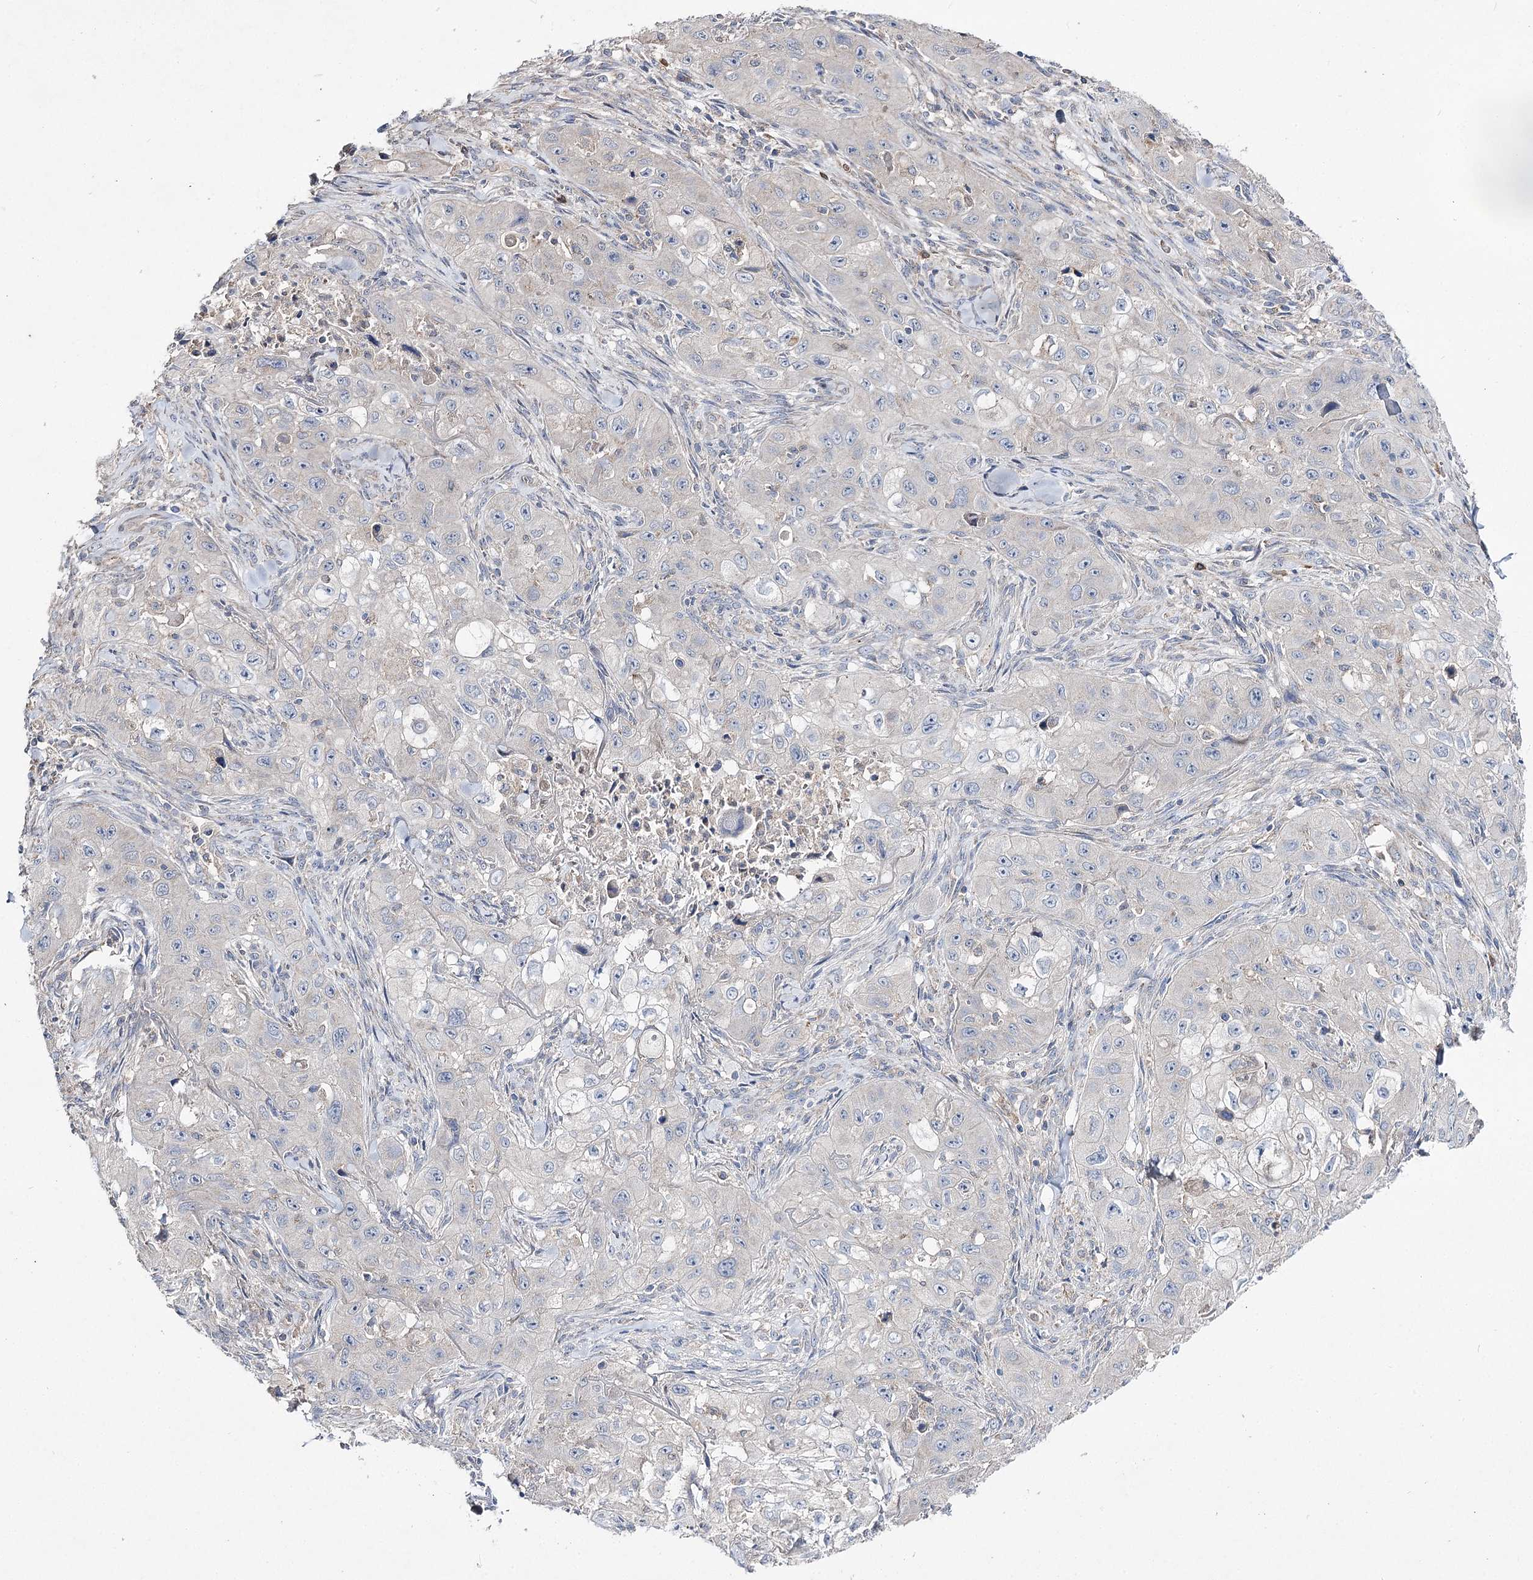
{"staining": {"intensity": "negative", "quantity": "none", "location": "none"}, "tissue": "skin cancer", "cell_type": "Tumor cells", "image_type": "cancer", "snomed": [{"axis": "morphology", "description": "Squamous cell carcinoma, NOS"}, {"axis": "topography", "description": "Skin"}, {"axis": "topography", "description": "Subcutis"}], "caption": "Immunohistochemistry (IHC) of skin cancer (squamous cell carcinoma) displays no expression in tumor cells. Nuclei are stained in blue.", "gene": "AURKC", "patient": {"sex": "male", "age": 73}}